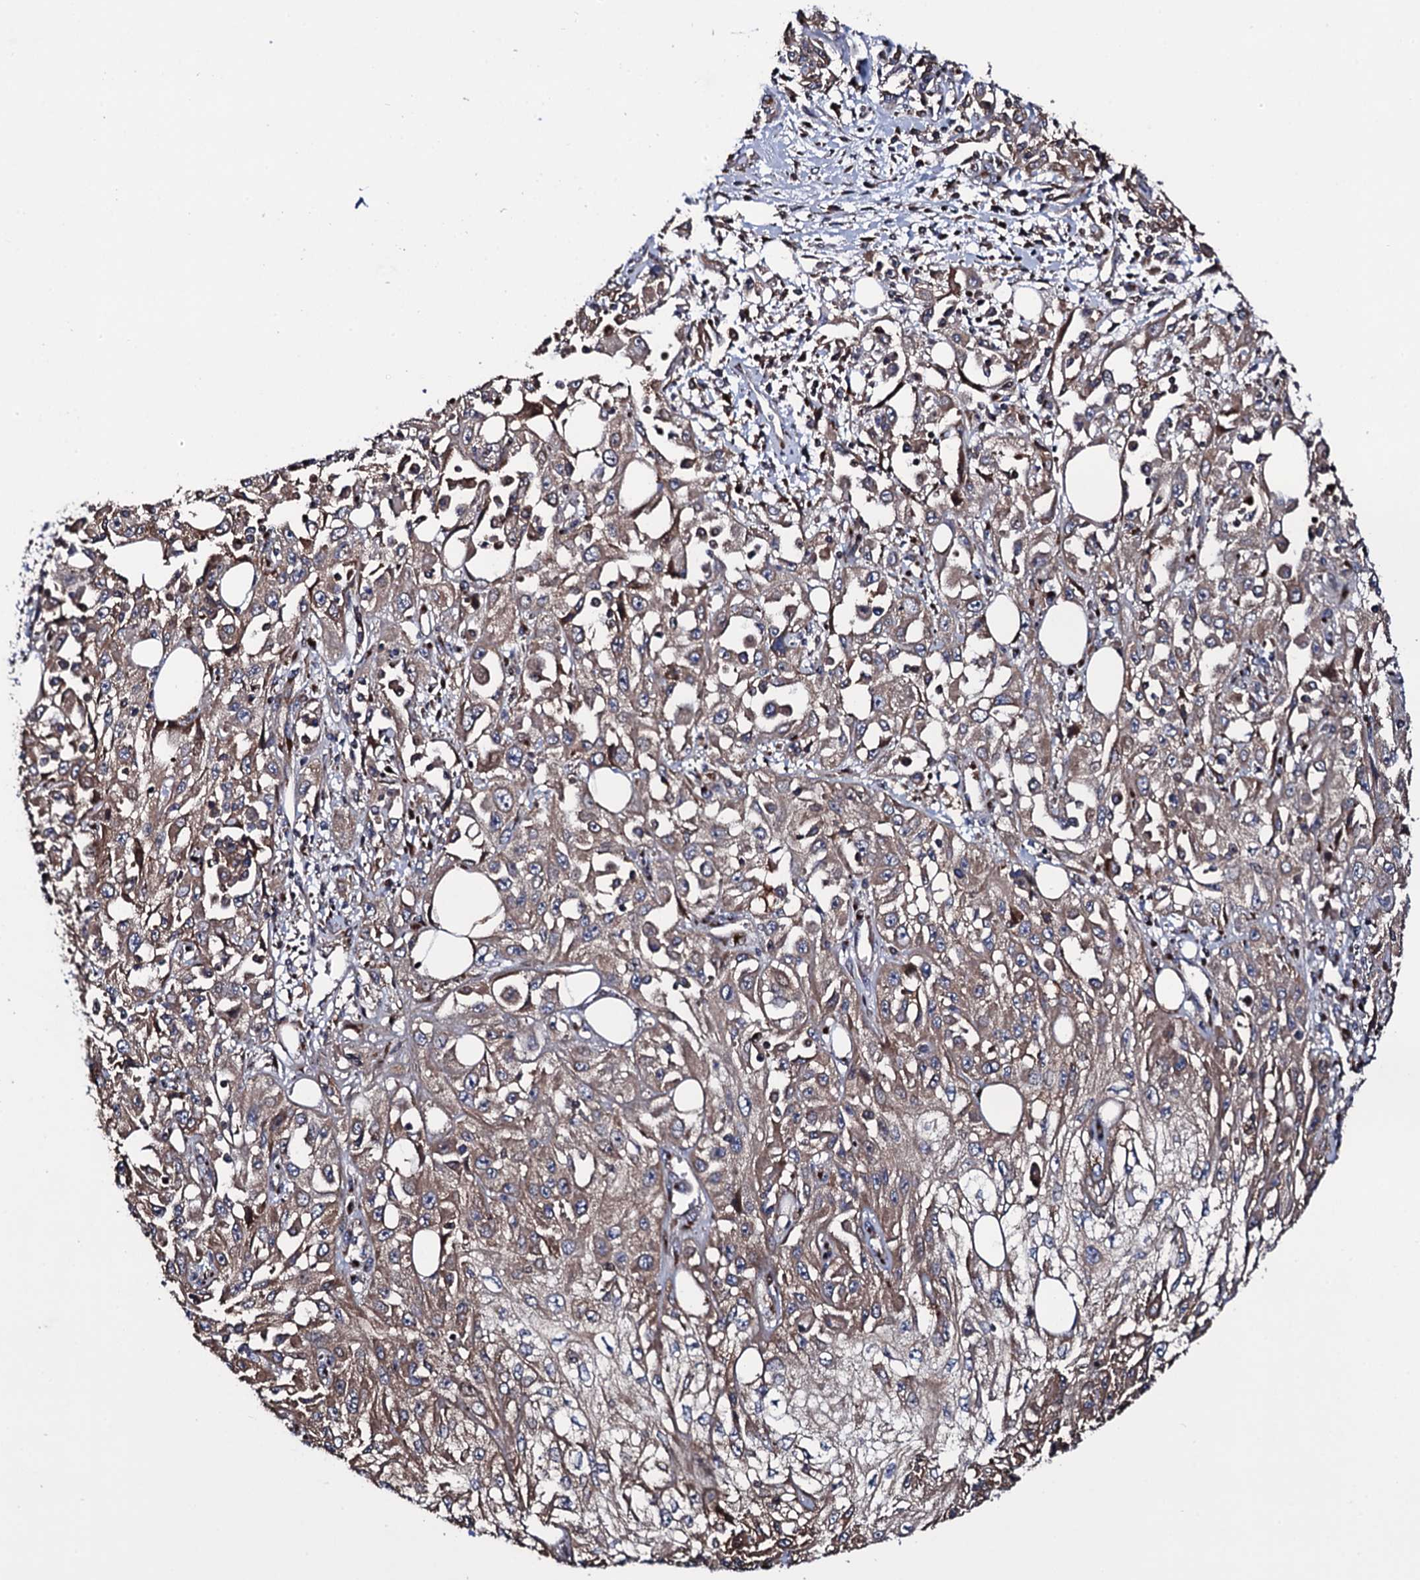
{"staining": {"intensity": "weak", "quantity": ">75%", "location": "cytoplasmic/membranous"}, "tissue": "skin cancer", "cell_type": "Tumor cells", "image_type": "cancer", "snomed": [{"axis": "morphology", "description": "Squamous cell carcinoma, NOS"}, {"axis": "morphology", "description": "Squamous cell carcinoma, metastatic, NOS"}, {"axis": "topography", "description": "Skin"}, {"axis": "topography", "description": "Lymph node"}], "caption": "Human metastatic squamous cell carcinoma (skin) stained with a protein marker reveals weak staining in tumor cells.", "gene": "PLET1", "patient": {"sex": "male", "age": 75}}